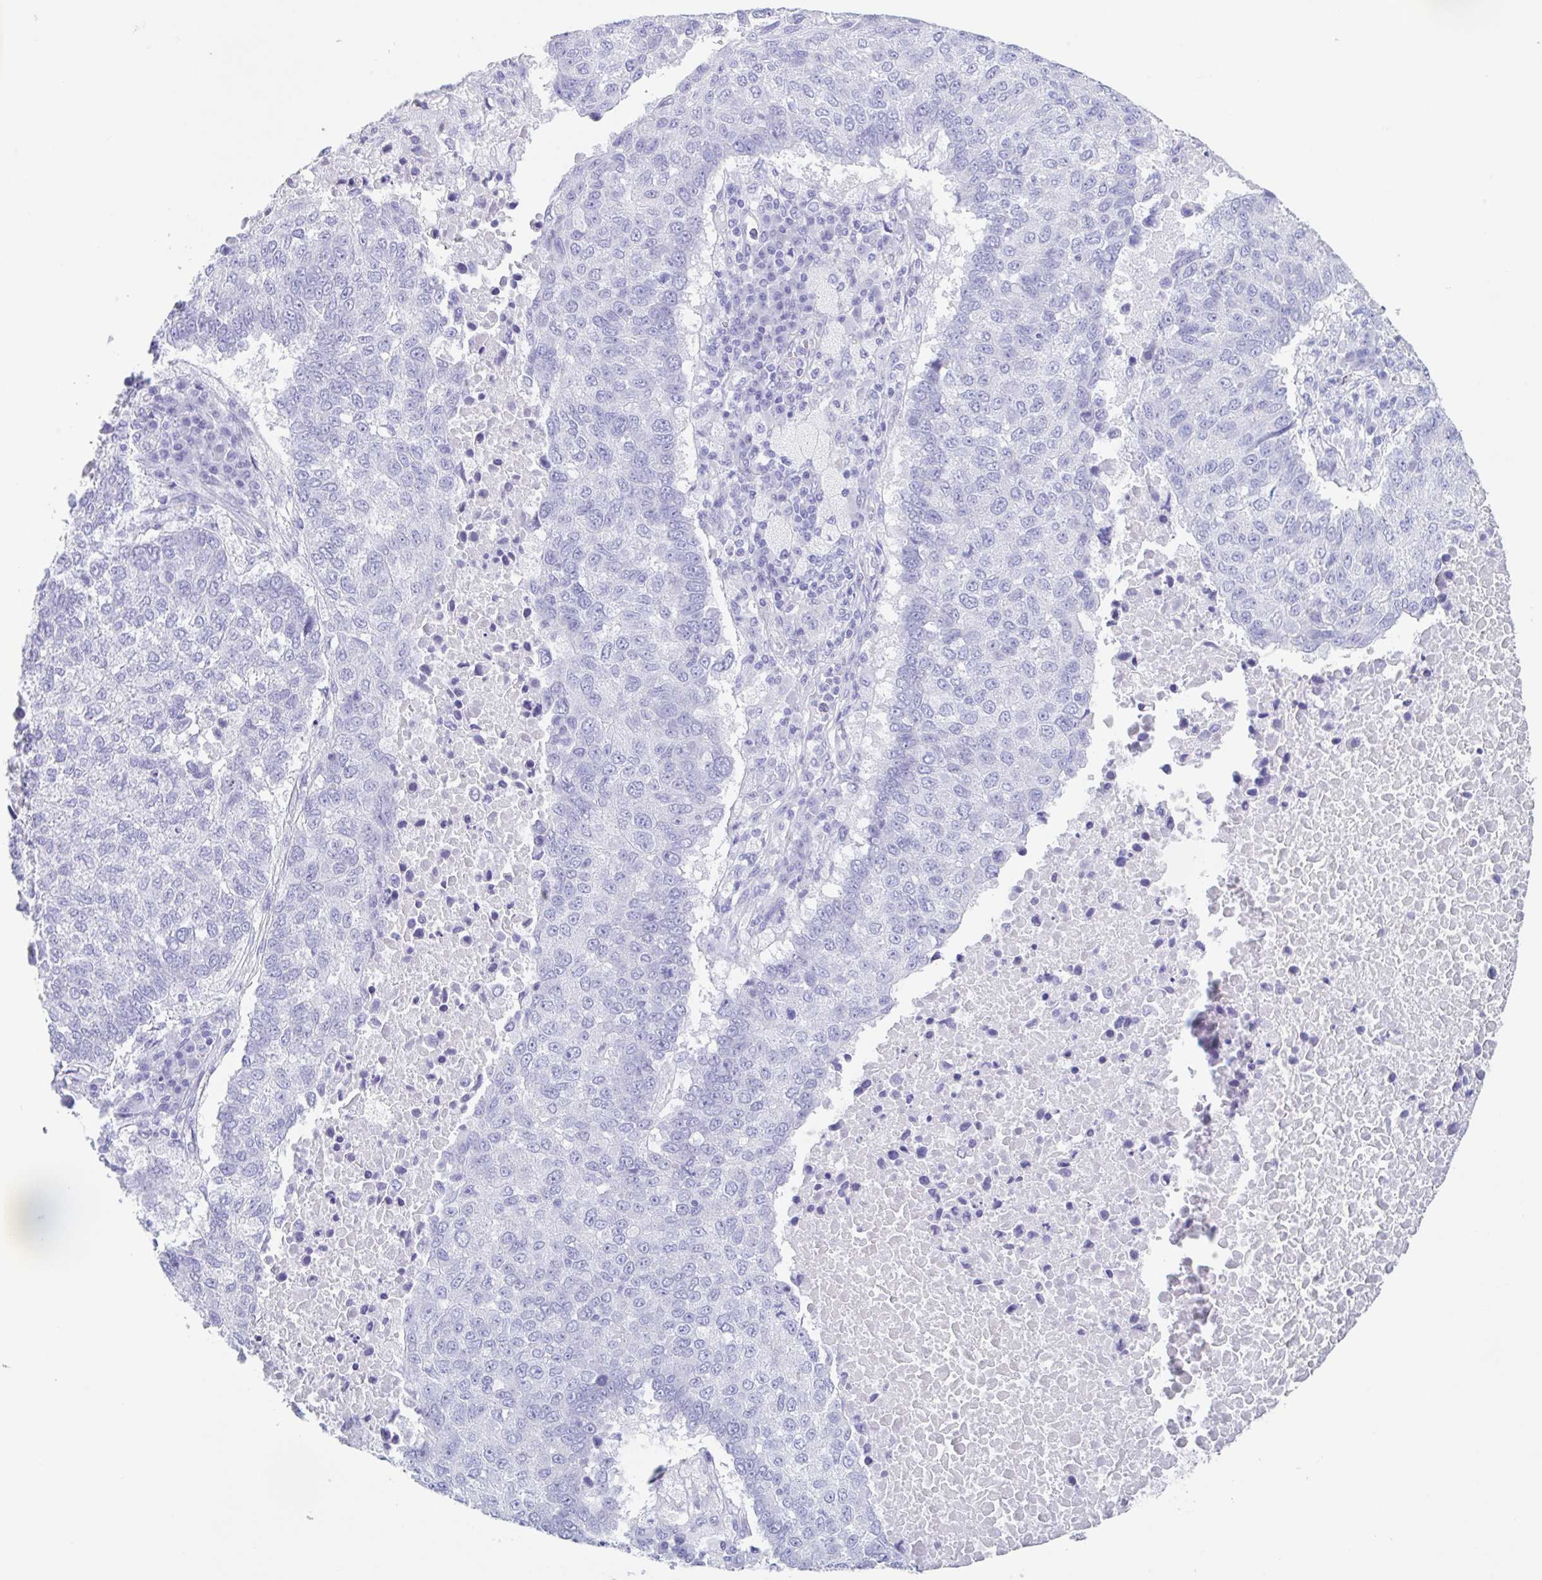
{"staining": {"intensity": "negative", "quantity": "none", "location": "none"}, "tissue": "lung cancer", "cell_type": "Tumor cells", "image_type": "cancer", "snomed": [{"axis": "morphology", "description": "Squamous cell carcinoma, NOS"}, {"axis": "topography", "description": "Lung"}], "caption": "A micrograph of lung cancer stained for a protein shows no brown staining in tumor cells. (DAB (3,3'-diaminobenzidine) immunohistochemistry with hematoxylin counter stain).", "gene": "TAS2R41", "patient": {"sex": "male", "age": 73}}